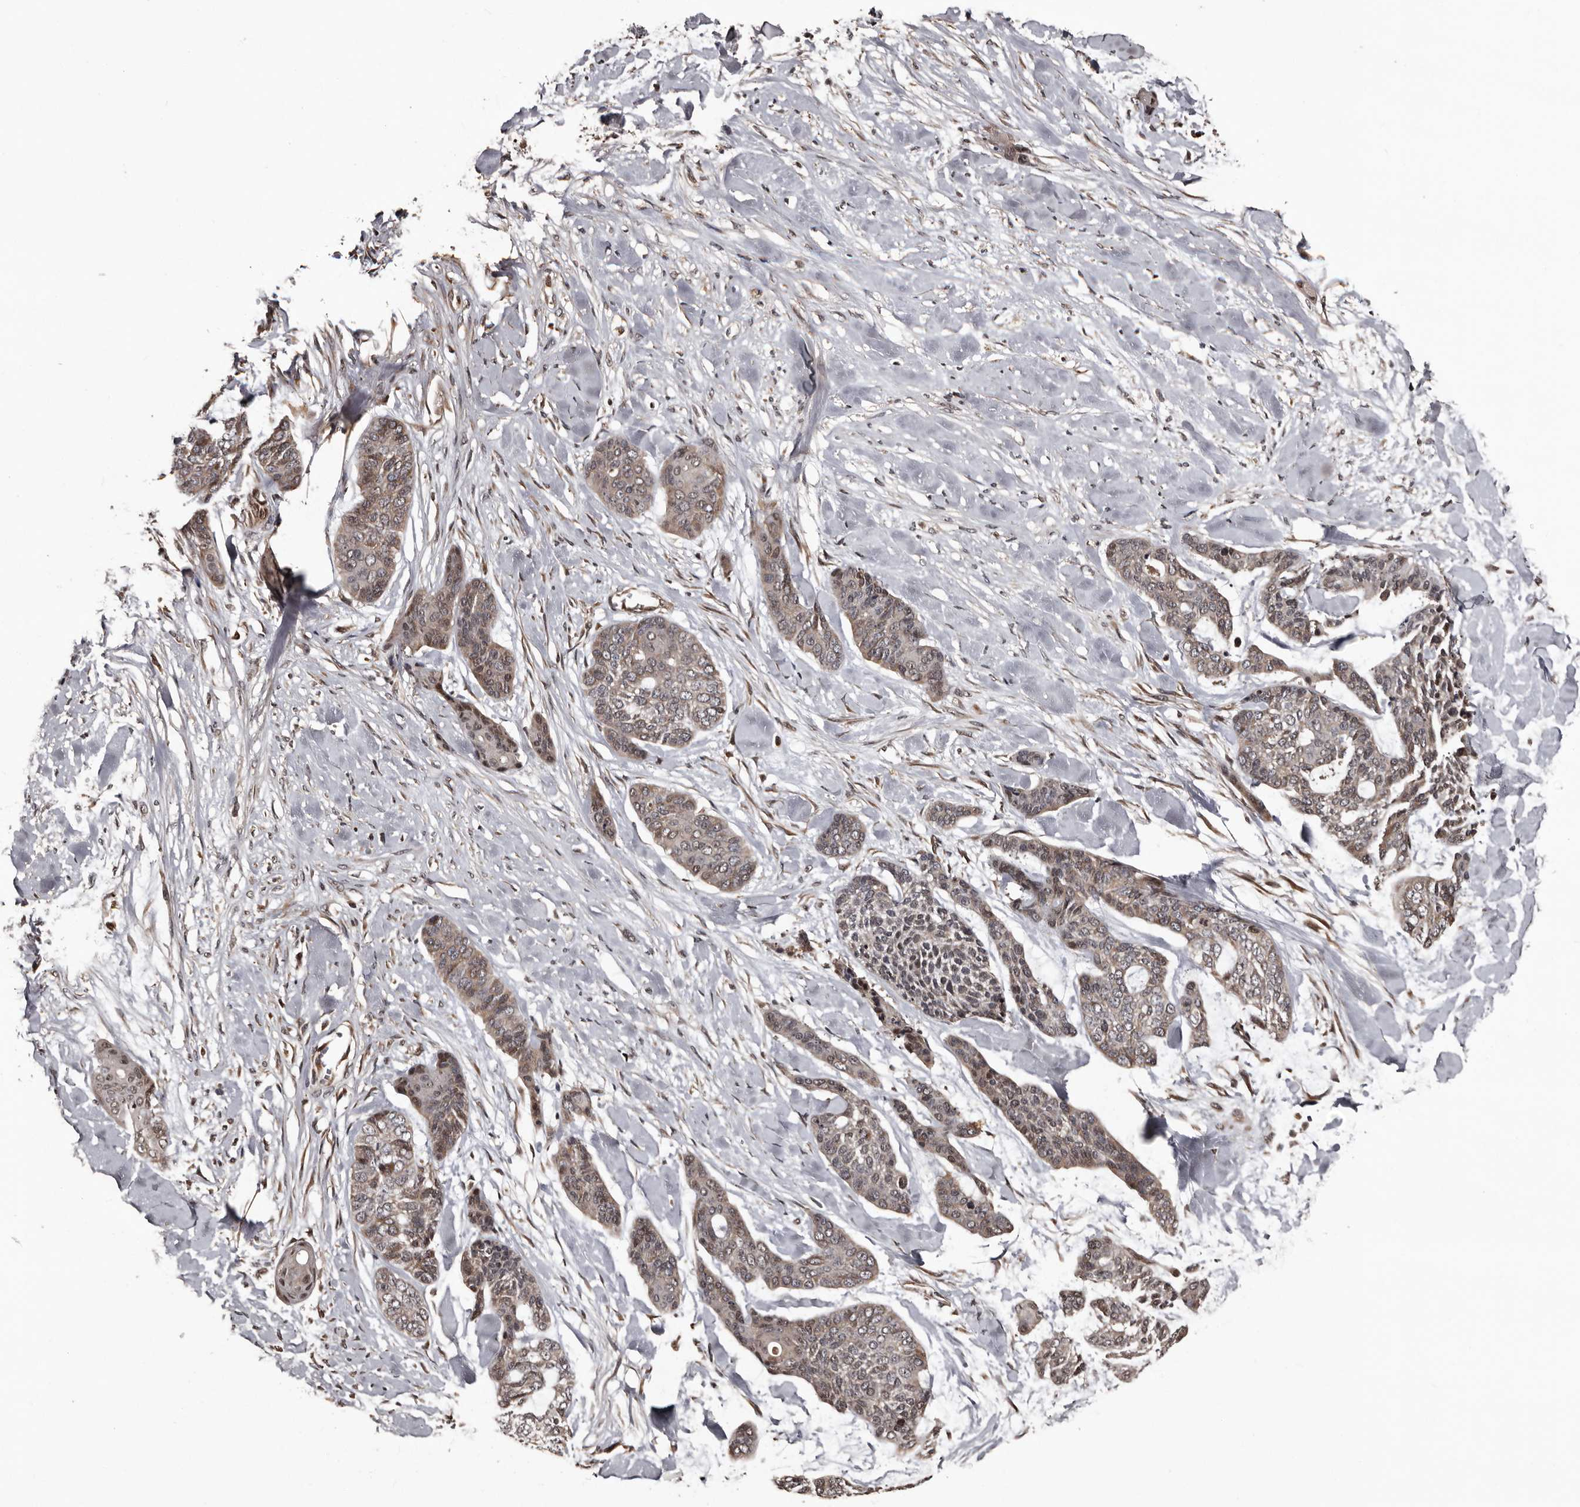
{"staining": {"intensity": "weak", "quantity": "25%-75%", "location": "cytoplasmic/membranous,nuclear"}, "tissue": "skin cancer", "cell_type": "Tumor cells", "image_type": "cancer", "snomed": [{"axis": "morphology", "description": "Basal cell carcinoma"}, {"axis": "topography", "description": "Skin"}], "caption": "This photomicrograph displays IHC staining of basal cell carcinoma (skin), with low weak cytoplasmic/membranous and nuclear expression in about 25%-75% of tumor cells.", "gene": "SERTAD4", "patient": {"sex": "female", "age": 64}}